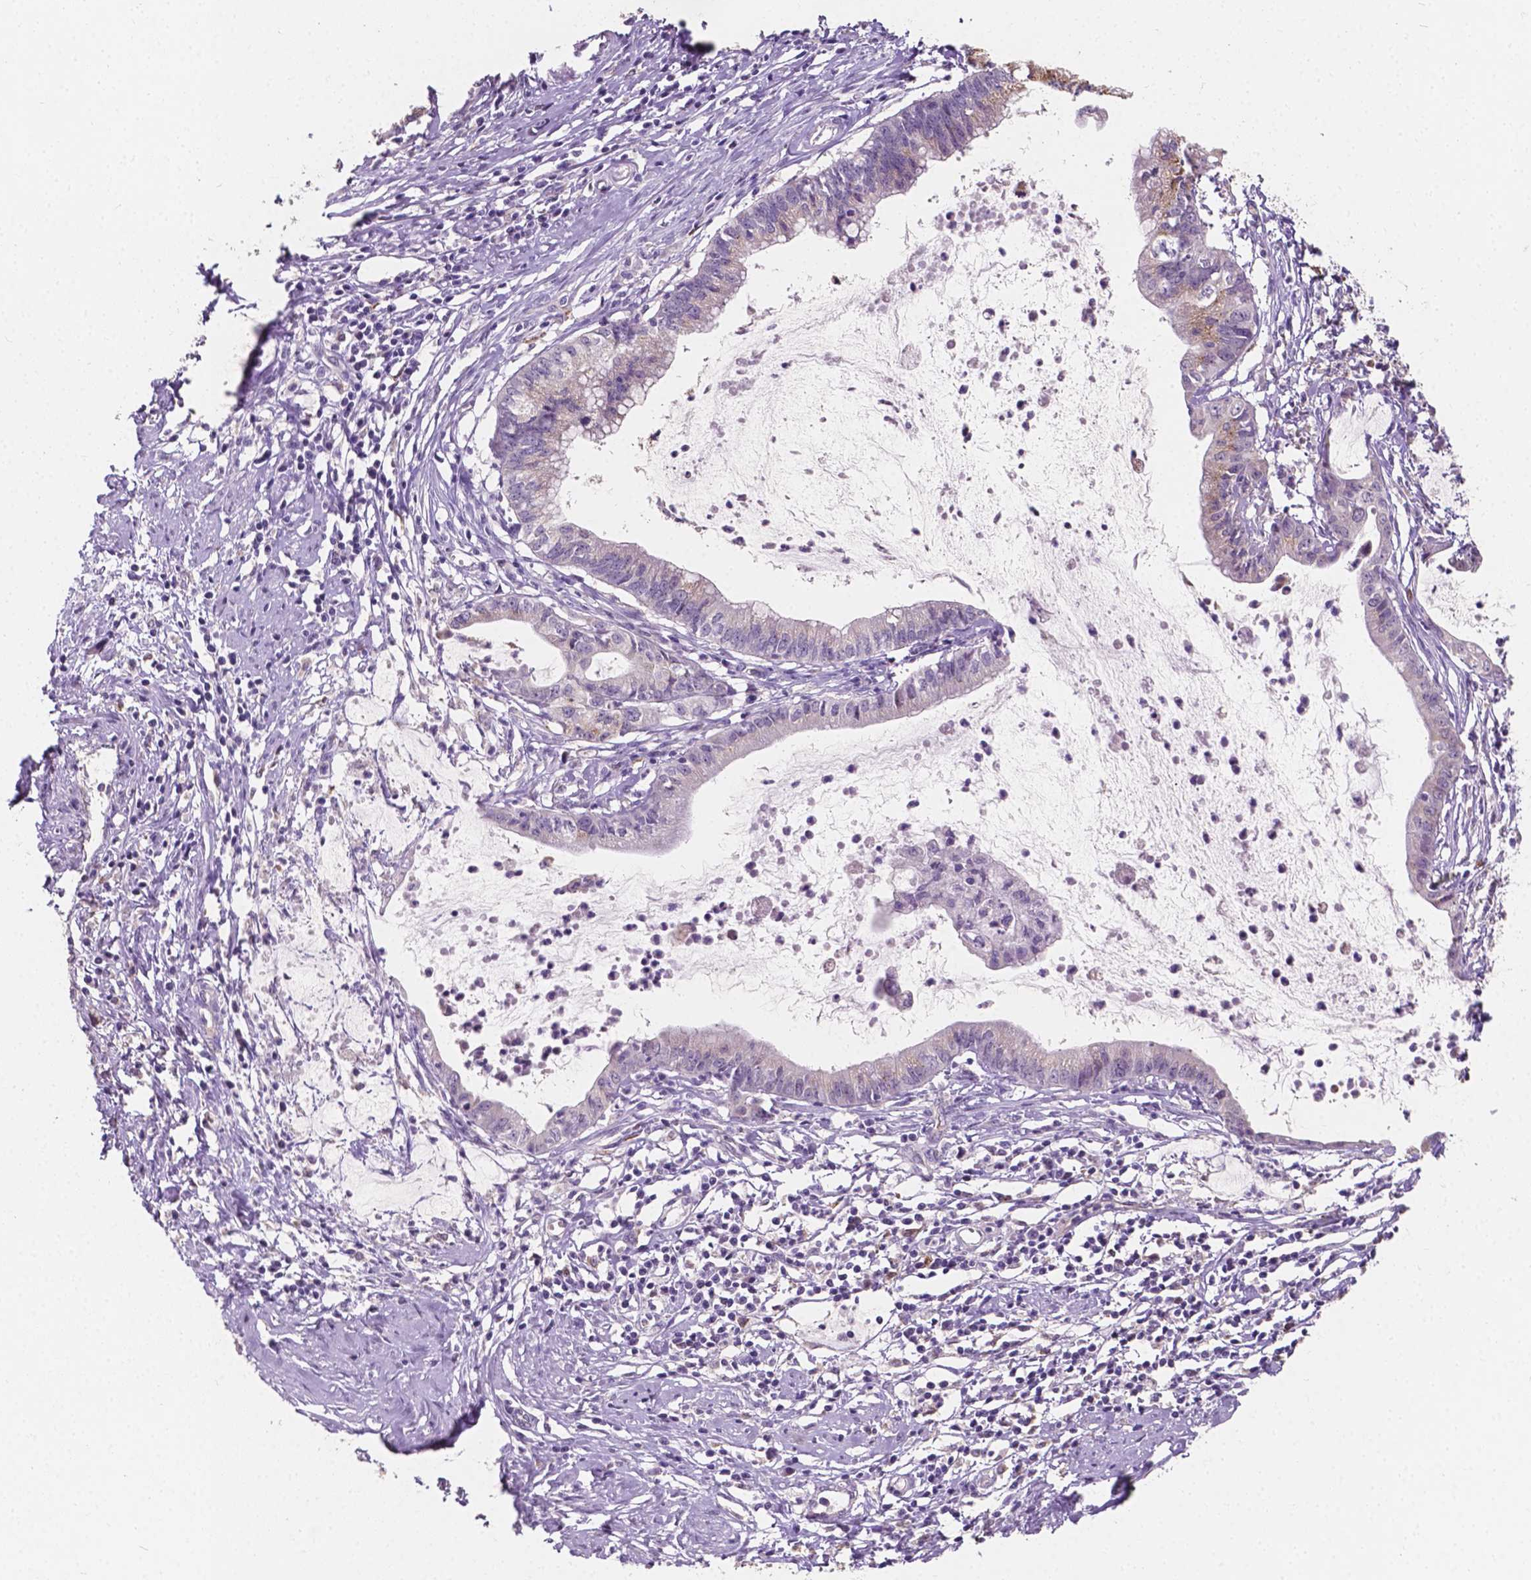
{"staining": {"intensity": "weak", "quantity": "<25%", "location": "cytoplasmic/membranous"}, "tissue": "cervical cancer", "cell_type": "Tumor cells", "image_type": "cancer", "snomed": [{"axis": "morphology", "description": "Normal tissue, NOS"}, {"axis": "morphology", "description": "Adenocarcinoma, NOS"}, {"axis": "topography", "description": "Cervix"}], "caption": "Tumor cells show no significant protein positivity in cervical adenocarcinoma. (DAB immunohistochemistry visualized using brightfield microscopy, high magnification).", "gene": "SLC22A4", "patient": {"sex": "female", "age": 38}}